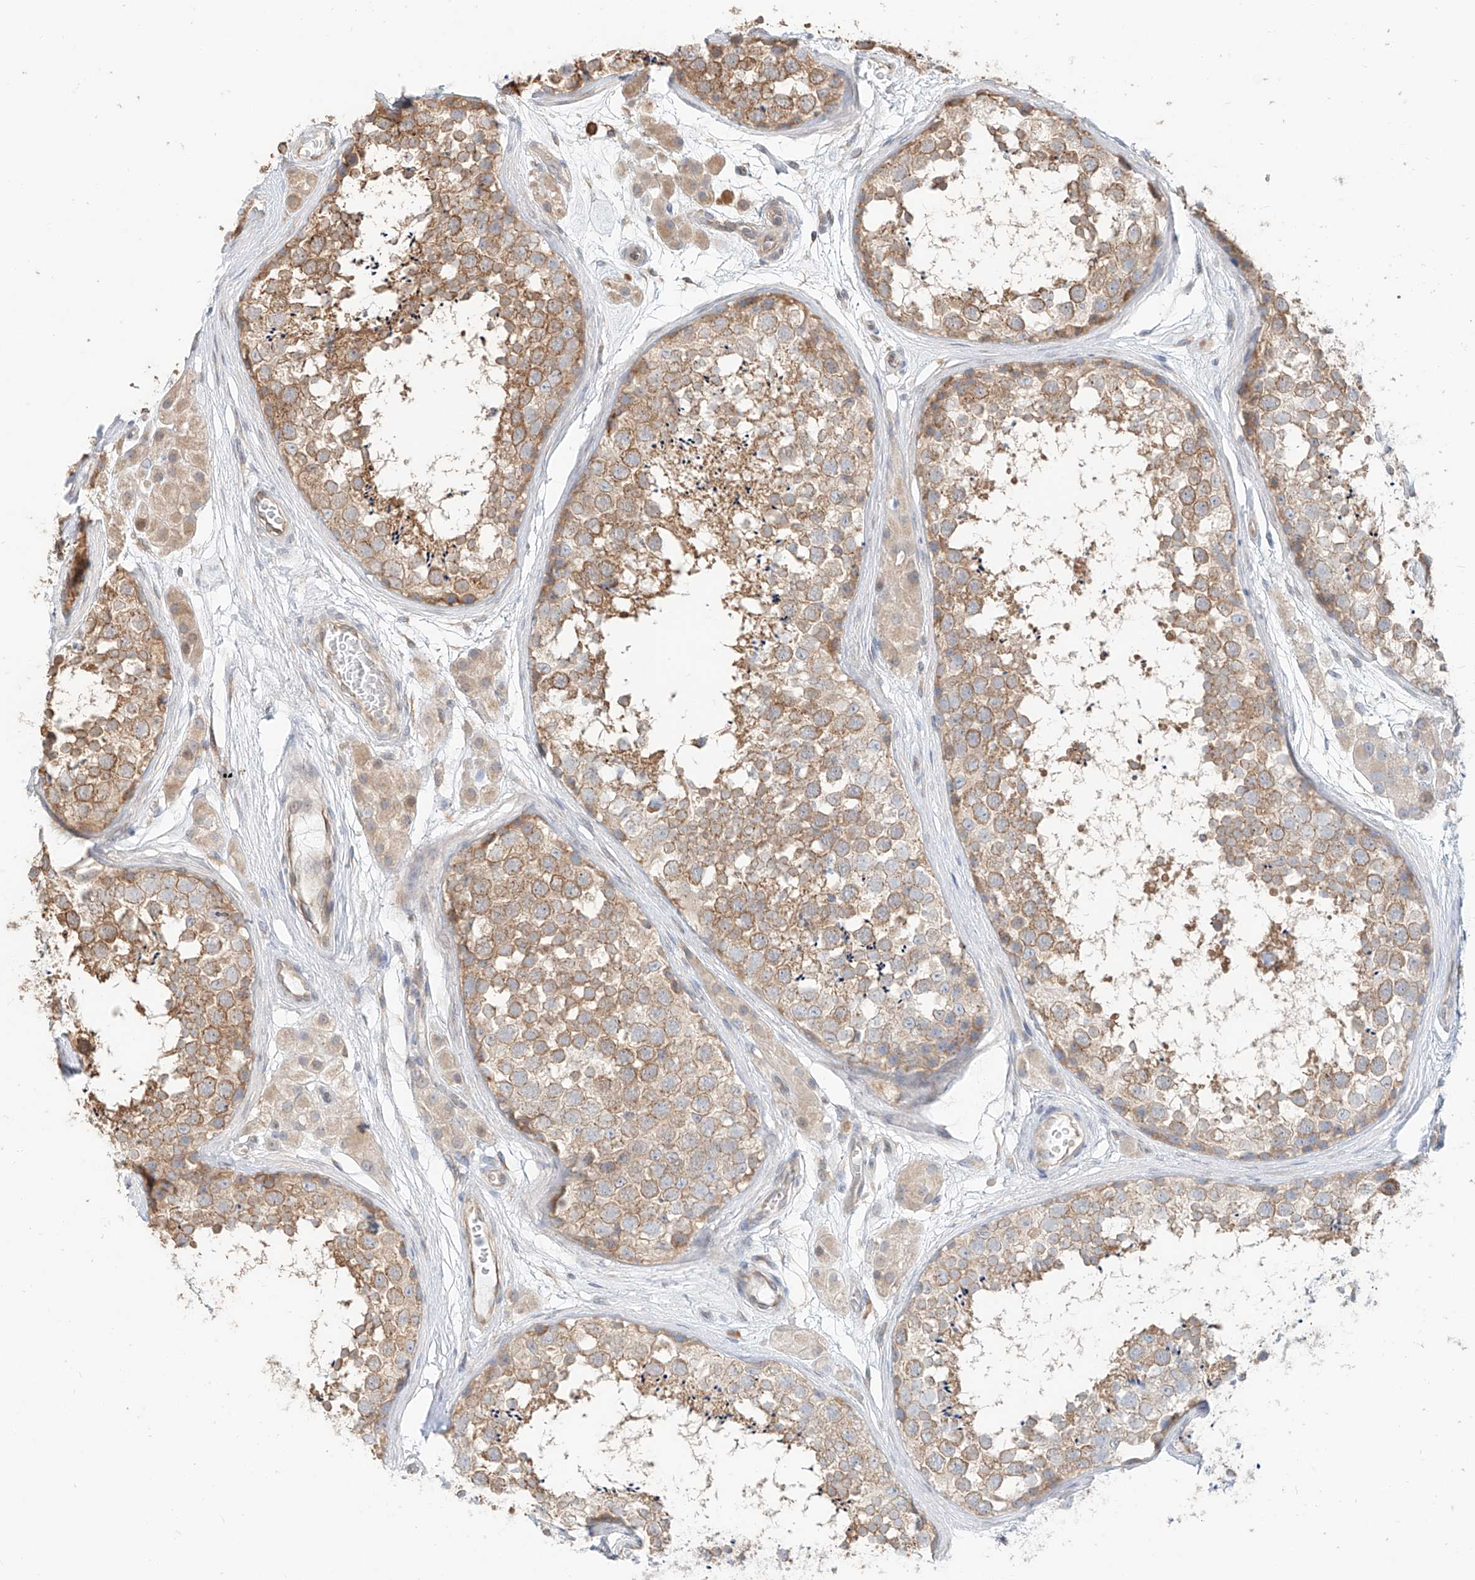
{"staining": {"intensity": "moderate", "quantity": ">75%", "location": "cytoplasmic/membranous"}, "tissue": "testis", "cell_type": "Cells in seminiferous ducts", "image_type": "normal", "snomed": [{"axis": "morphology", "description": "Normal tissue, NOS"}, {"axis": "topography", "description": "Testis"}], "caption": "Immunohistochemical staining of normal testis reveals medium levels of moderate cytoplasmic/membranous positivity in approximately >75% of cells in seminiferous ducts.", "gene": "CEP162", "patient": {"sex": "male", "age": 56}}